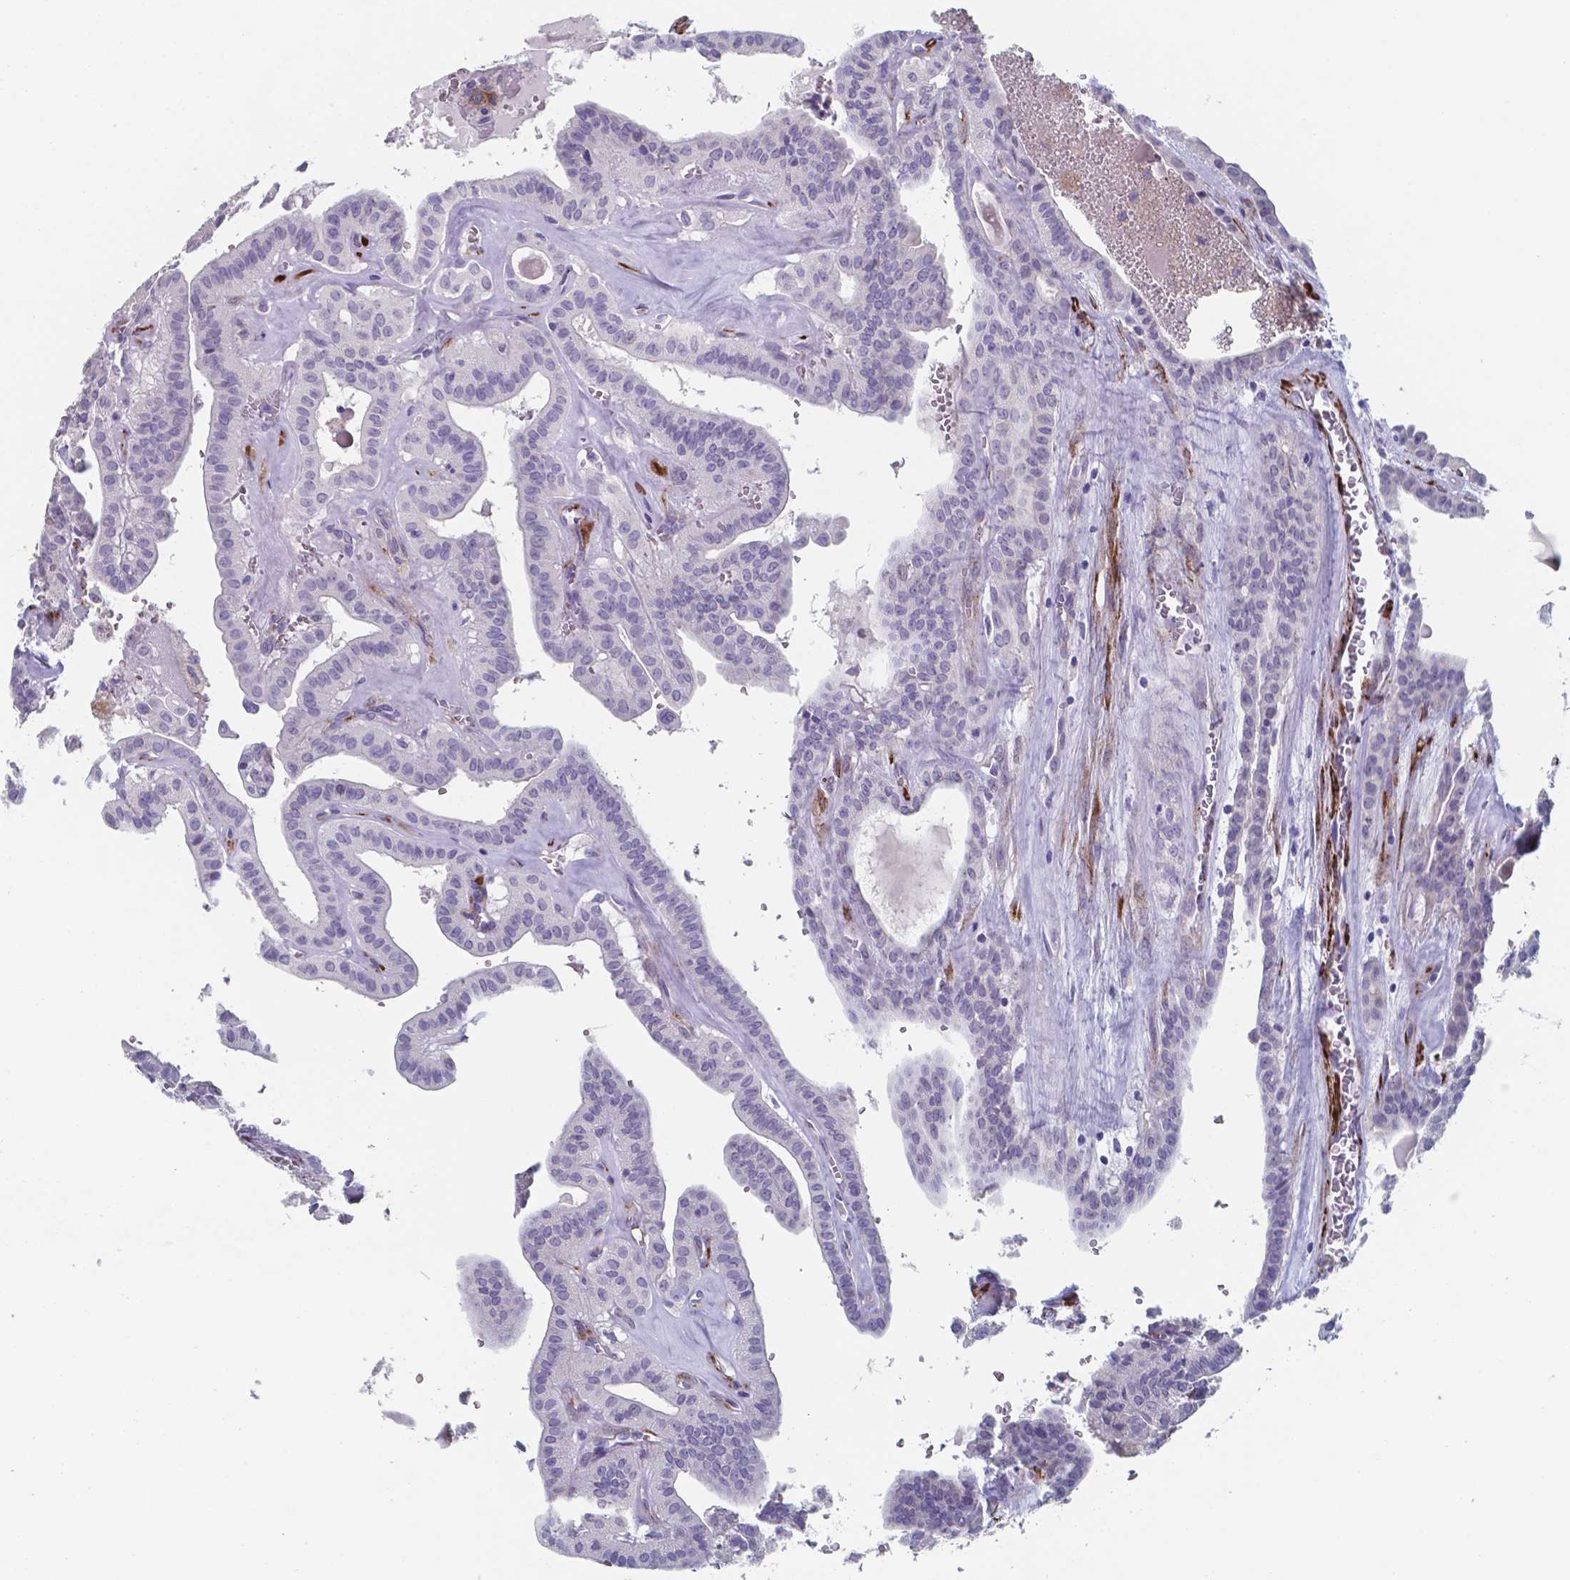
{"staining": {"intensity": "negative", "quantity": "none", "location": "none"}, "tissue": "thyroid cancer", "cell_type": "Tumor cells", "image_type": "cancer", "snomed": [{"axis": "morphology", "description": "Papillary adenocarcinoma, NOS"}, {"axis": "topography", "description": "Thyroid gland"}], "caption": "High power microscopy histopathology image of an immunohistochemistry (IHC) micrograph of thyroid cancer (papillary adenocarcinoma), revealing no significant staining in tumor cells.", "gene": "PLA2R1", "patient": {"sex": "male", "age": 52}}